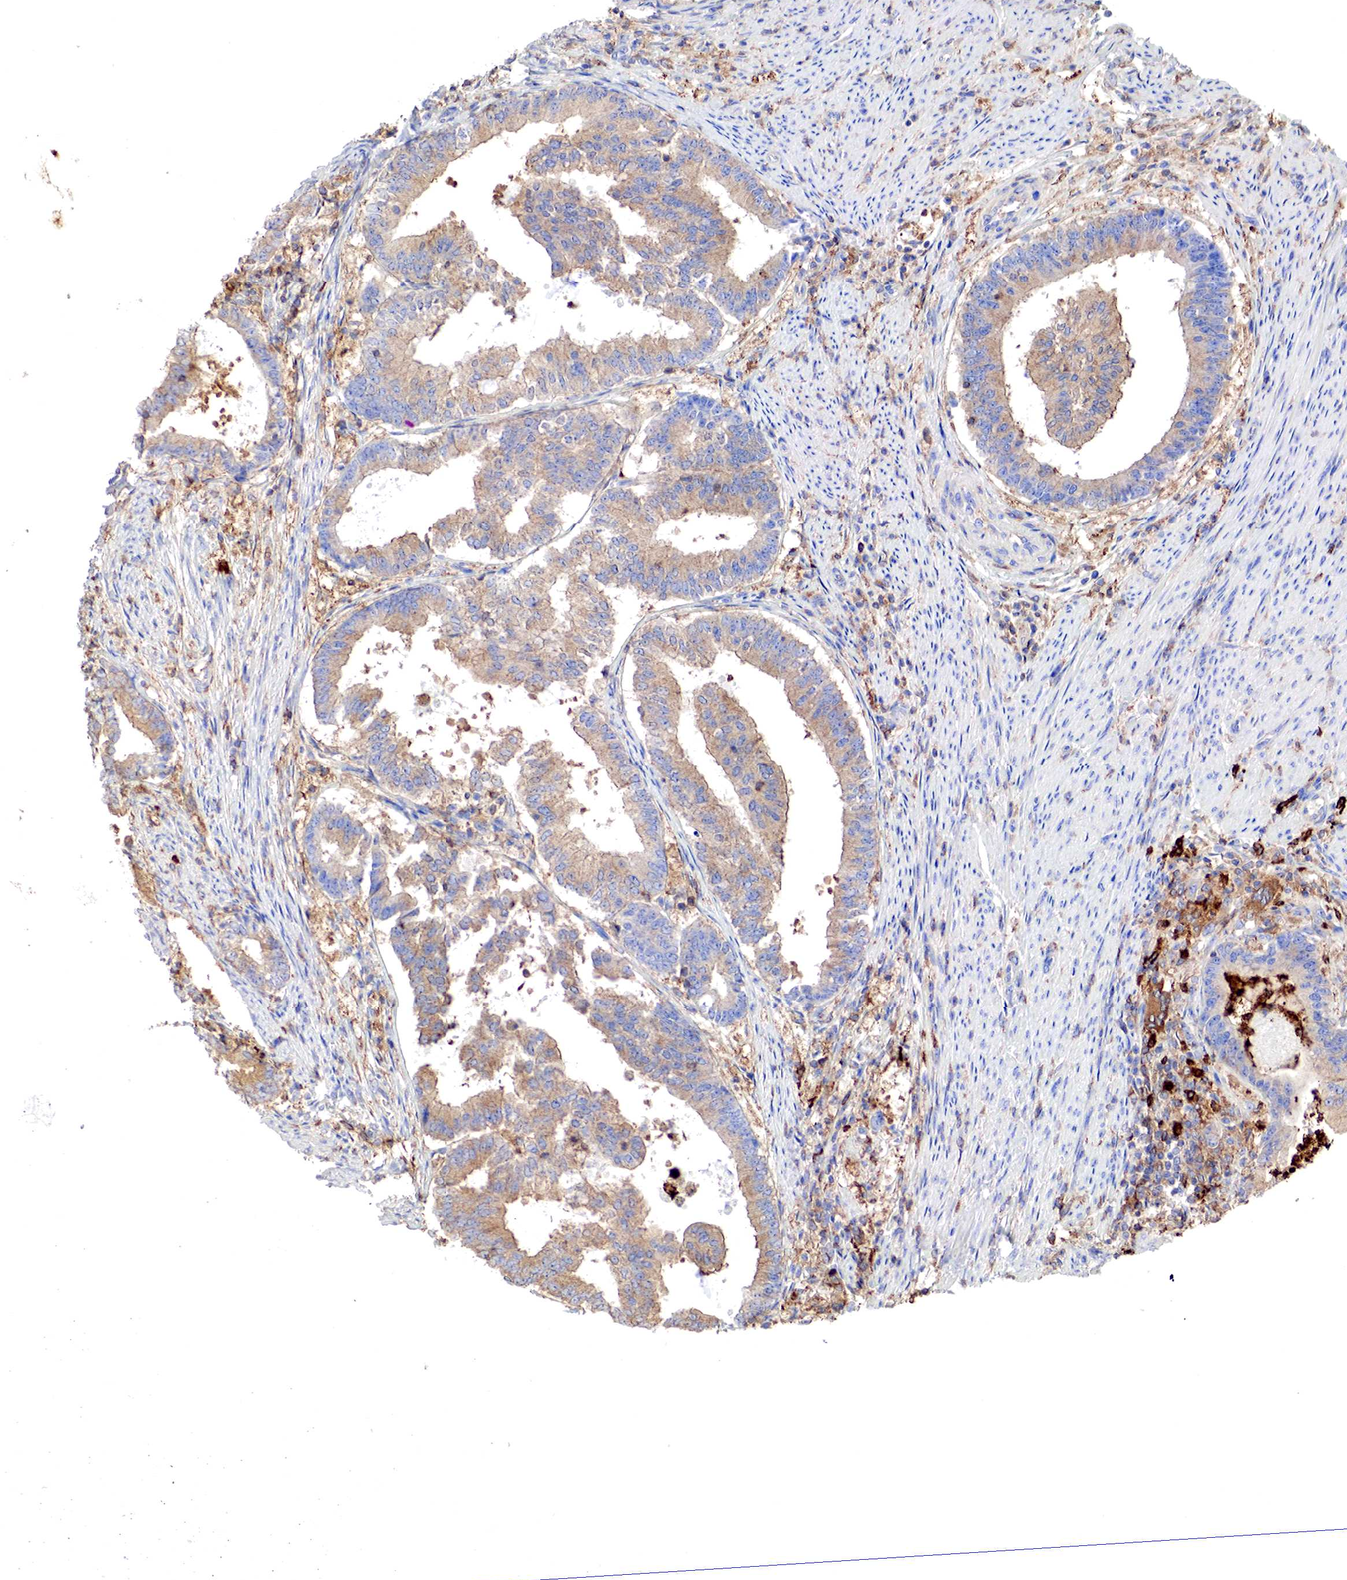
{"staining": {"intensity": "weak", "quantity": "25%-75%", "location": "cytoplasmic/membranous"}, "tissue": "endometrial cancer", "cell_type": "Tumor cells", "image_type": "cancer", "snomed": [{"axis": "morphology", "description": "Adenocarcinoma, NOS"}, {"axis": "topography", "description": "Endometrium"}], "caption": "Human adenocarcinoma (endometrial) stained with a protein marker shows weak staining in tumor cells.", "gene": "G6PD", "patient": {"sex": "female", "age": 63}}